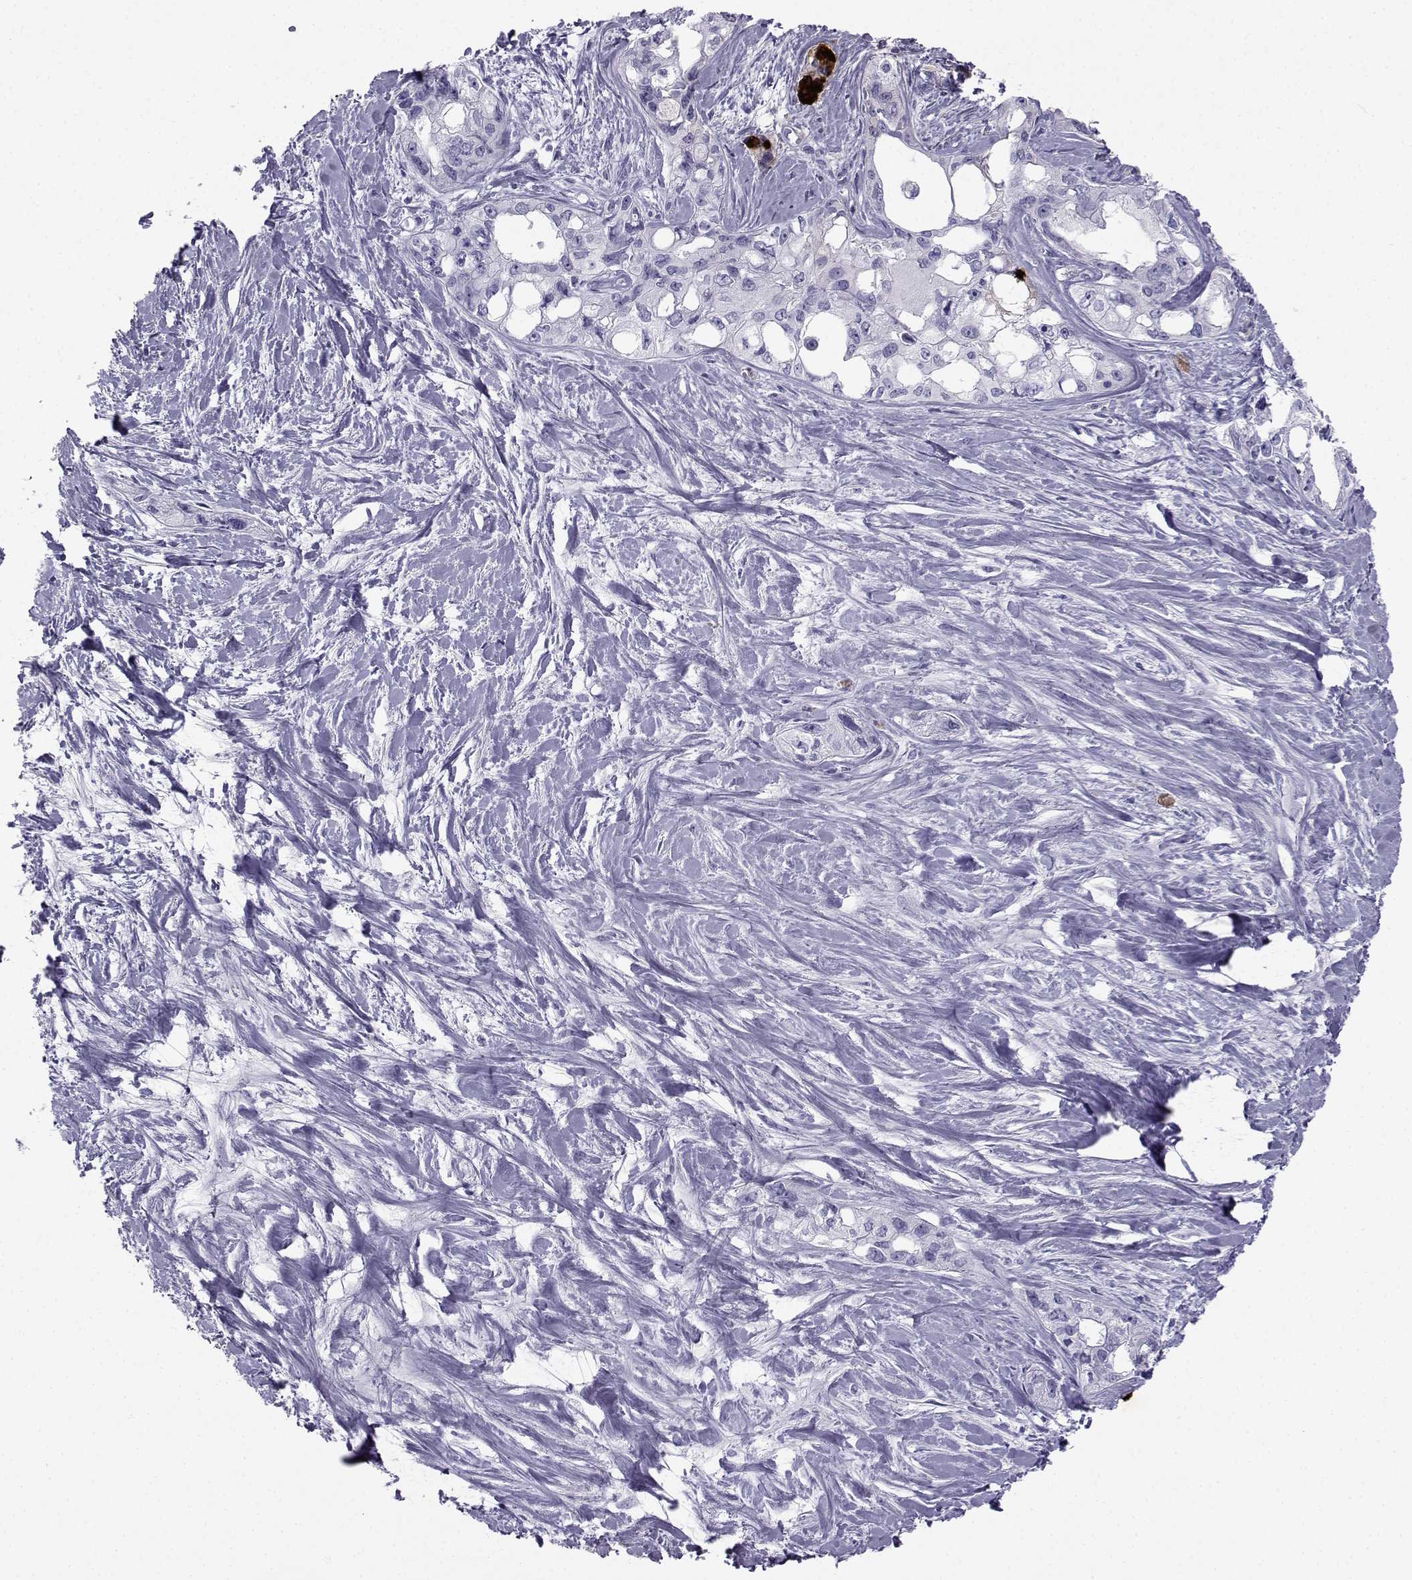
{"staining": {"intensity": "negative", "quantity": "none", "location": "none"}, "tissue": "pancreatic cancer", "cell_type": "Tumor cells", "image_type": "cancer", "snomed": [{"axis": "morphology", "description": "Adenocarcinoma, NOS"}, {"axis": "topography", "description": "Pancreas"}], "caption": "The micrograph exhibits no staining of tumor cells in pancreatic adenocarcinoma.", "gene": "SST", "patient": {"sex": "female", "age": 50}}